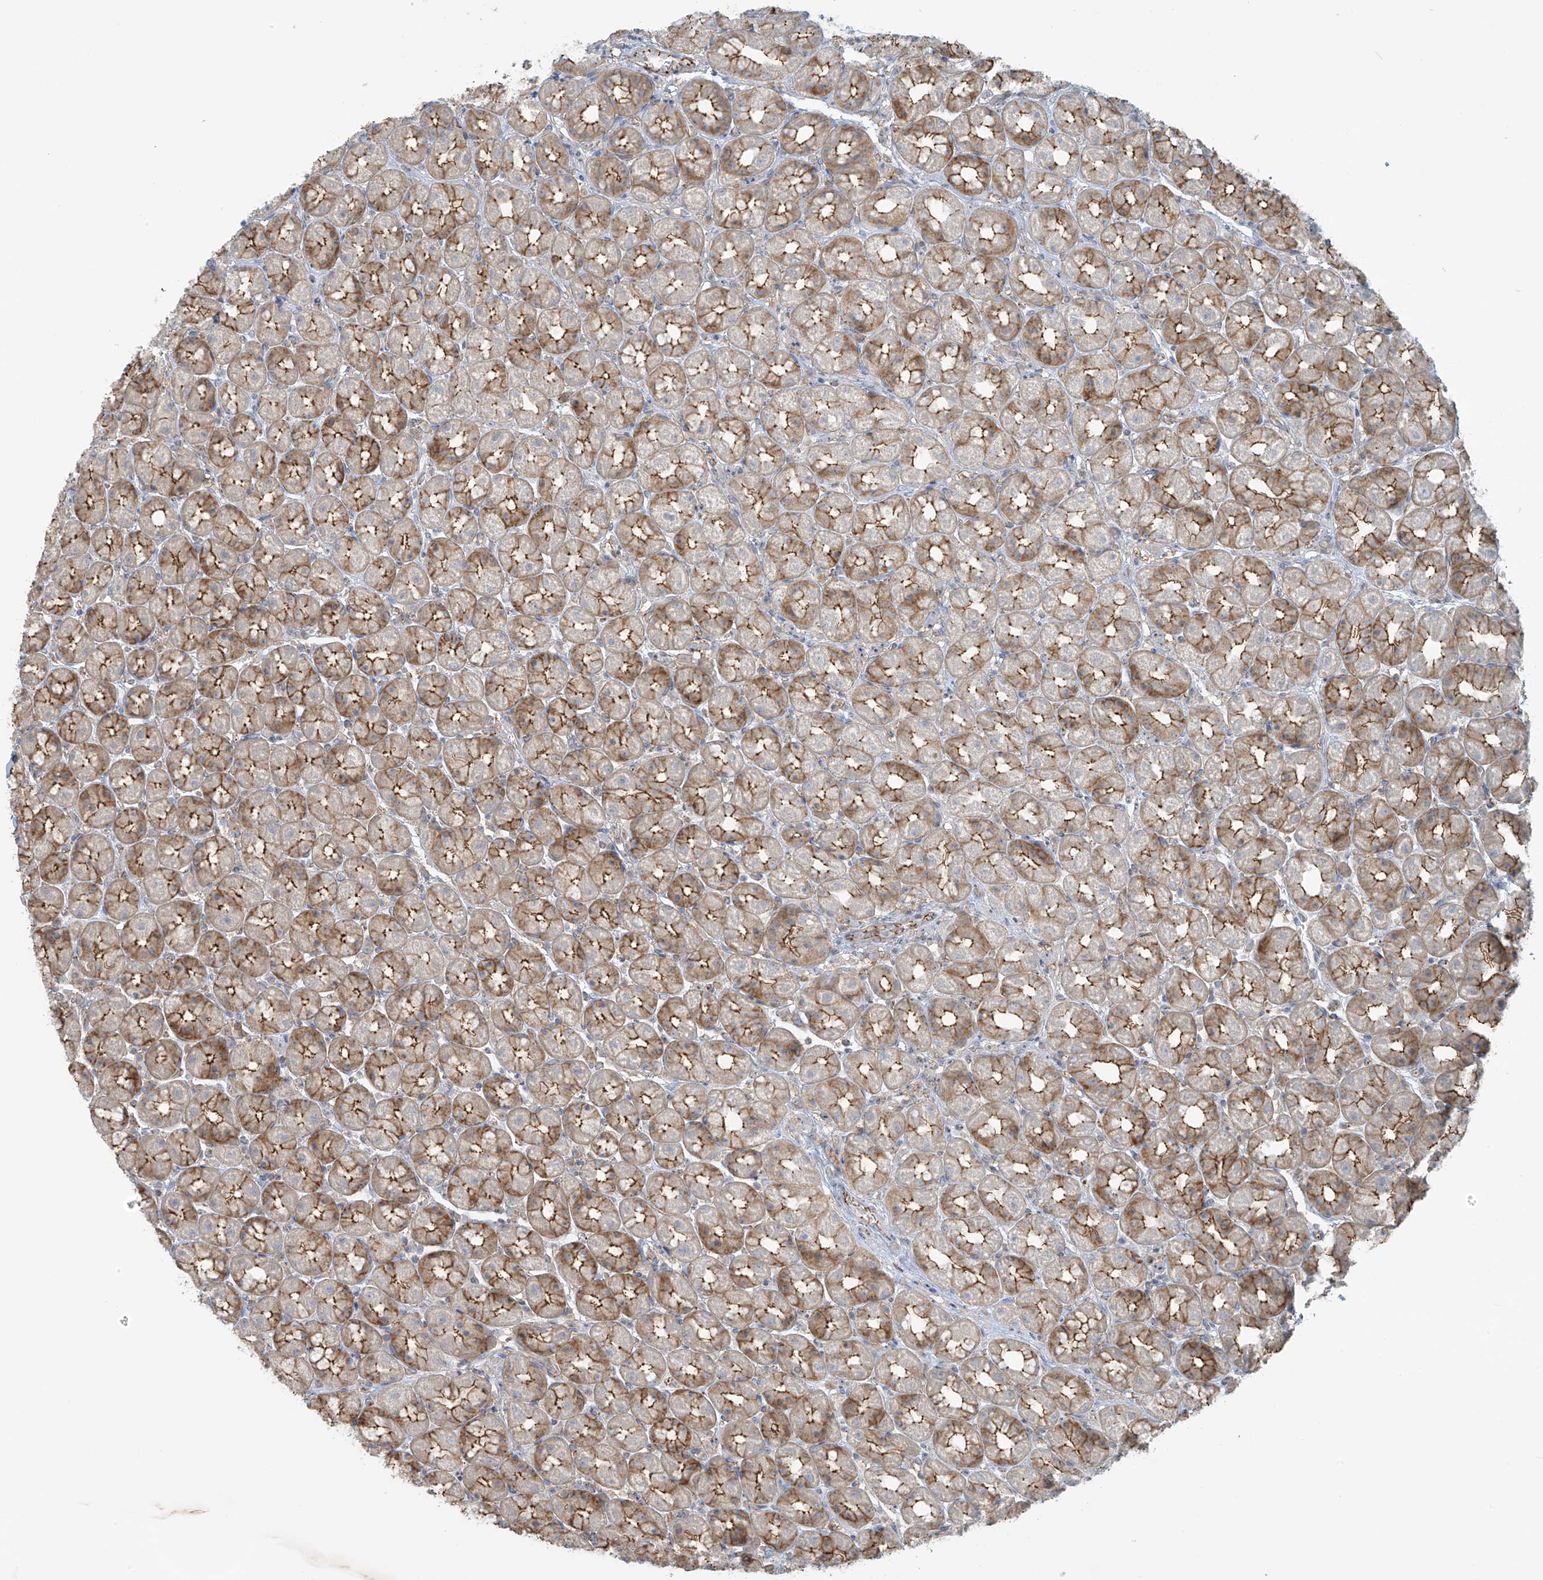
{"staining": {"intensity": "moderate", "quantity": ">75%", "location": "cytoplasmic/membranous"}, "tissue": "stomach", "cell_type": "Glandular cells", "image_type": "normal", "snomed": [{"axis": "morphology", "description": "Normal tissue, NOS"}, {"axis": "topography", "description": "Stomach, upper"}], "caption": "Protein staining by immunohistochemistry demonstrates moderate cytoplasmic/membranous expression in about >75% of glandular cells in benign stomach. The protein of interest is shown in brown color, while the nuclei are stained blue.", "gene": "SLC9A2", "patient": {"sex": "male", "age": 68}}